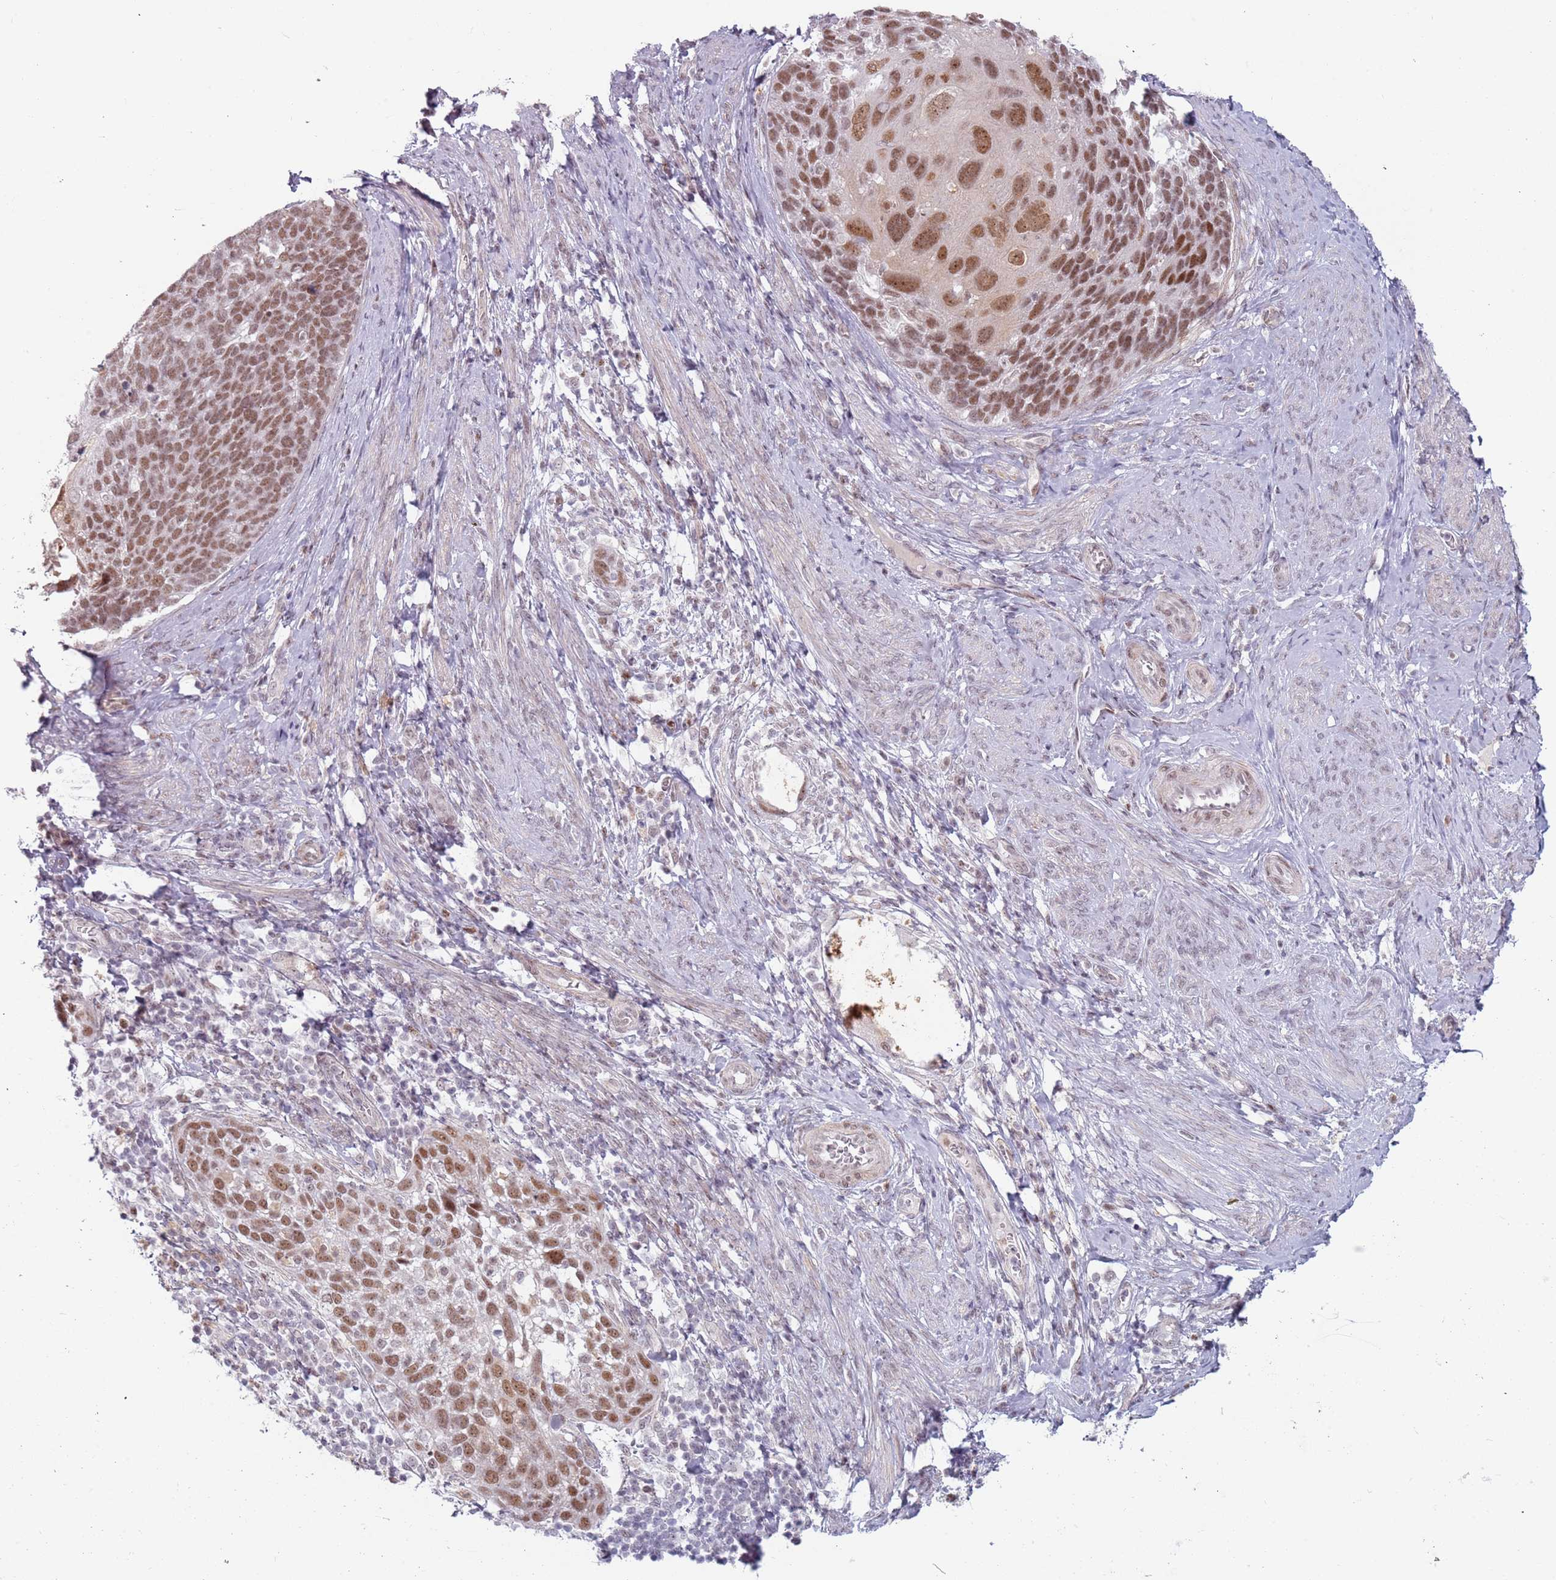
{"staining": {"intensity": "moderate", "quantity": ">75%", "location": "nuclear"}, "tissue": "cervical cancer", "cell_type": "Tumor cells", "image_type": "cancer", "snomed": [{"axis": "morphology", "description": "Squamous cell carcinoma, NOS"}, {"axis": "topography", "description": "Cervix"}], "caption": "IHC (DAB) staining of squamous cell carcinoma (cervical) shows moderate nuclear protein positivity in about >75% of tumor cells.", "gene": "REXO4", "patient": {"sex": "female", "age": 80}}